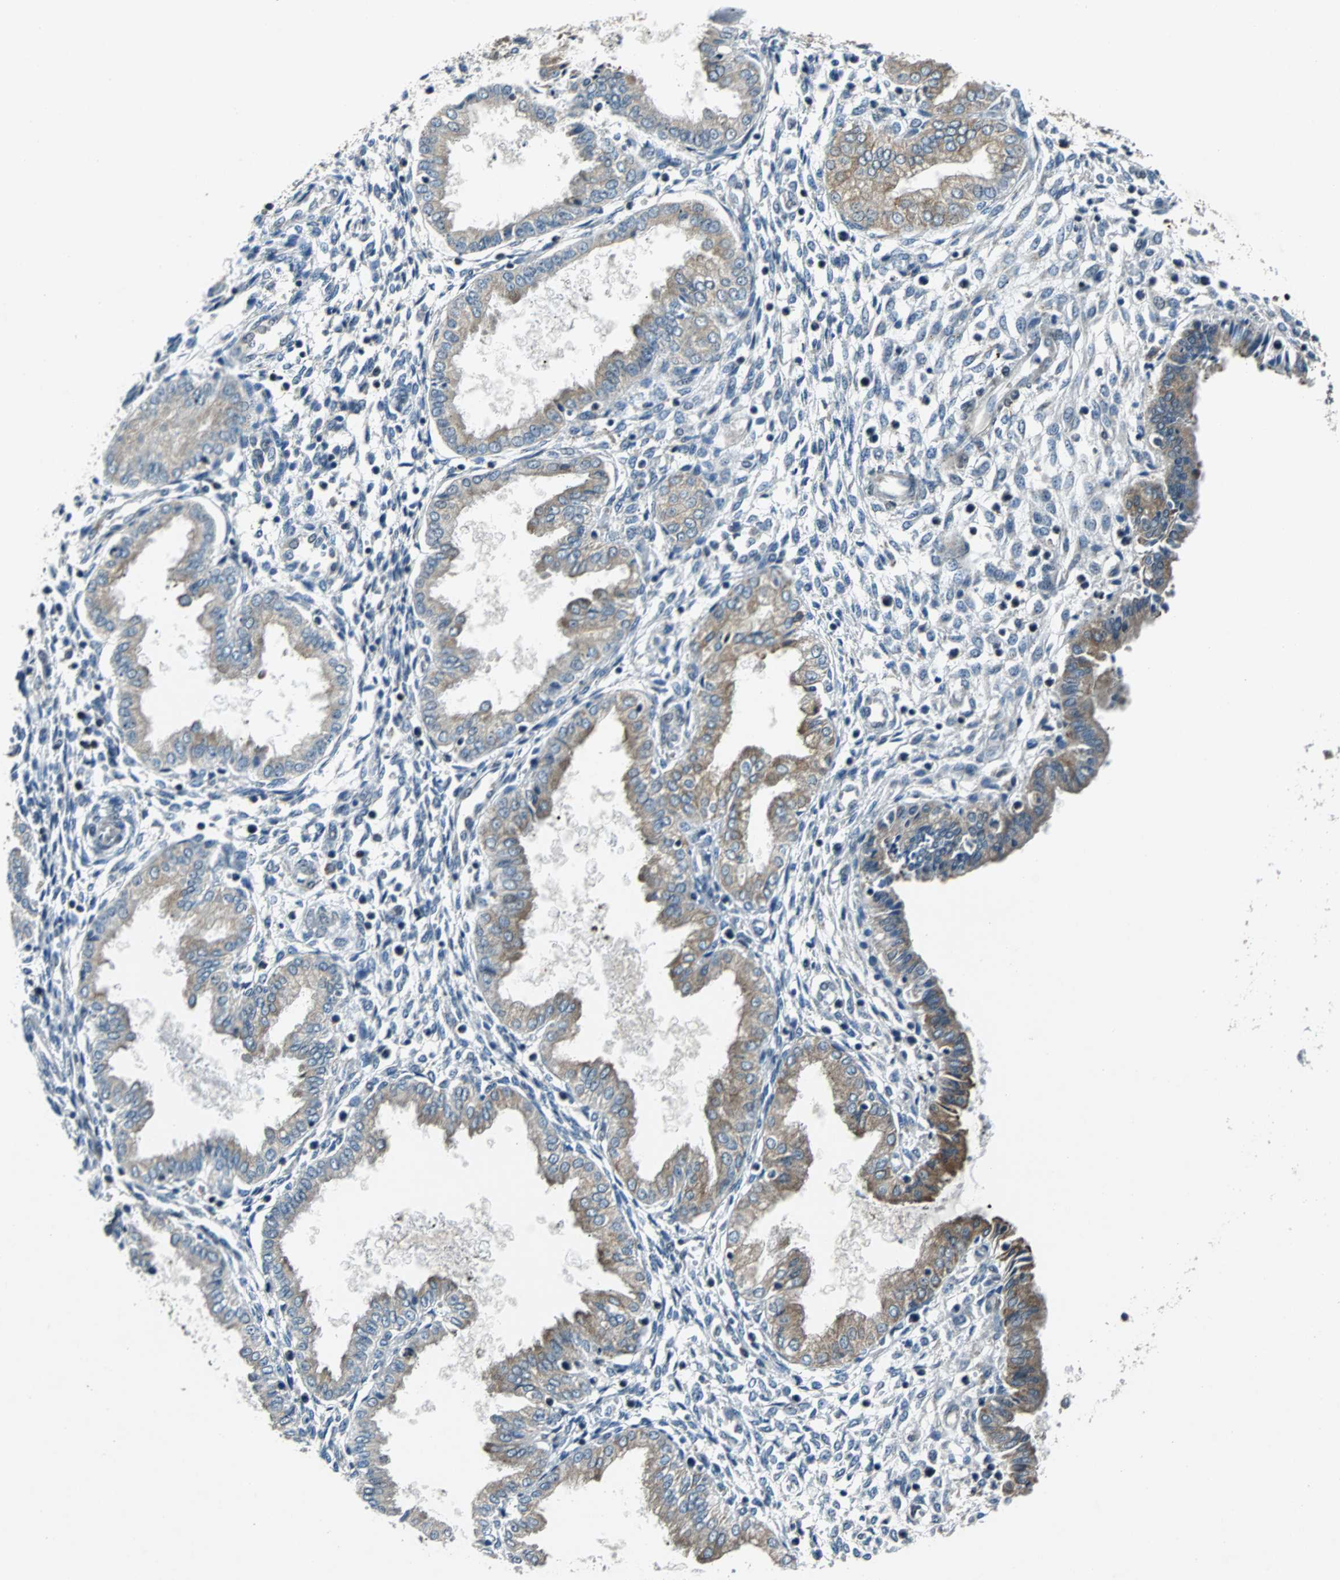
{"staining": {"intensity": "strong", "quantity": "<25%", "location": "nuclear"}, "tissue": "endometrium", "cell_type": "Cells in endometrial stroma", "image_type": "normal", "snomed": [{"axis": "morphology", "description": "Normal tissue, NOS"}, {"axis": "topography", "description": "Endometrium"}], "caption": "Protein staining of unremarkable endometrium reveals strong nuclear staining in approximately <25% of cells in endometrial stroma. The staining is performed using DAB (3,3'-diaminobenzidine) brown chromogen to label protein expression. The nuclei are counter-stained blue using hematoxylin.", "gene": "USP28", "patient": {"sex": "female", "age": 33}}